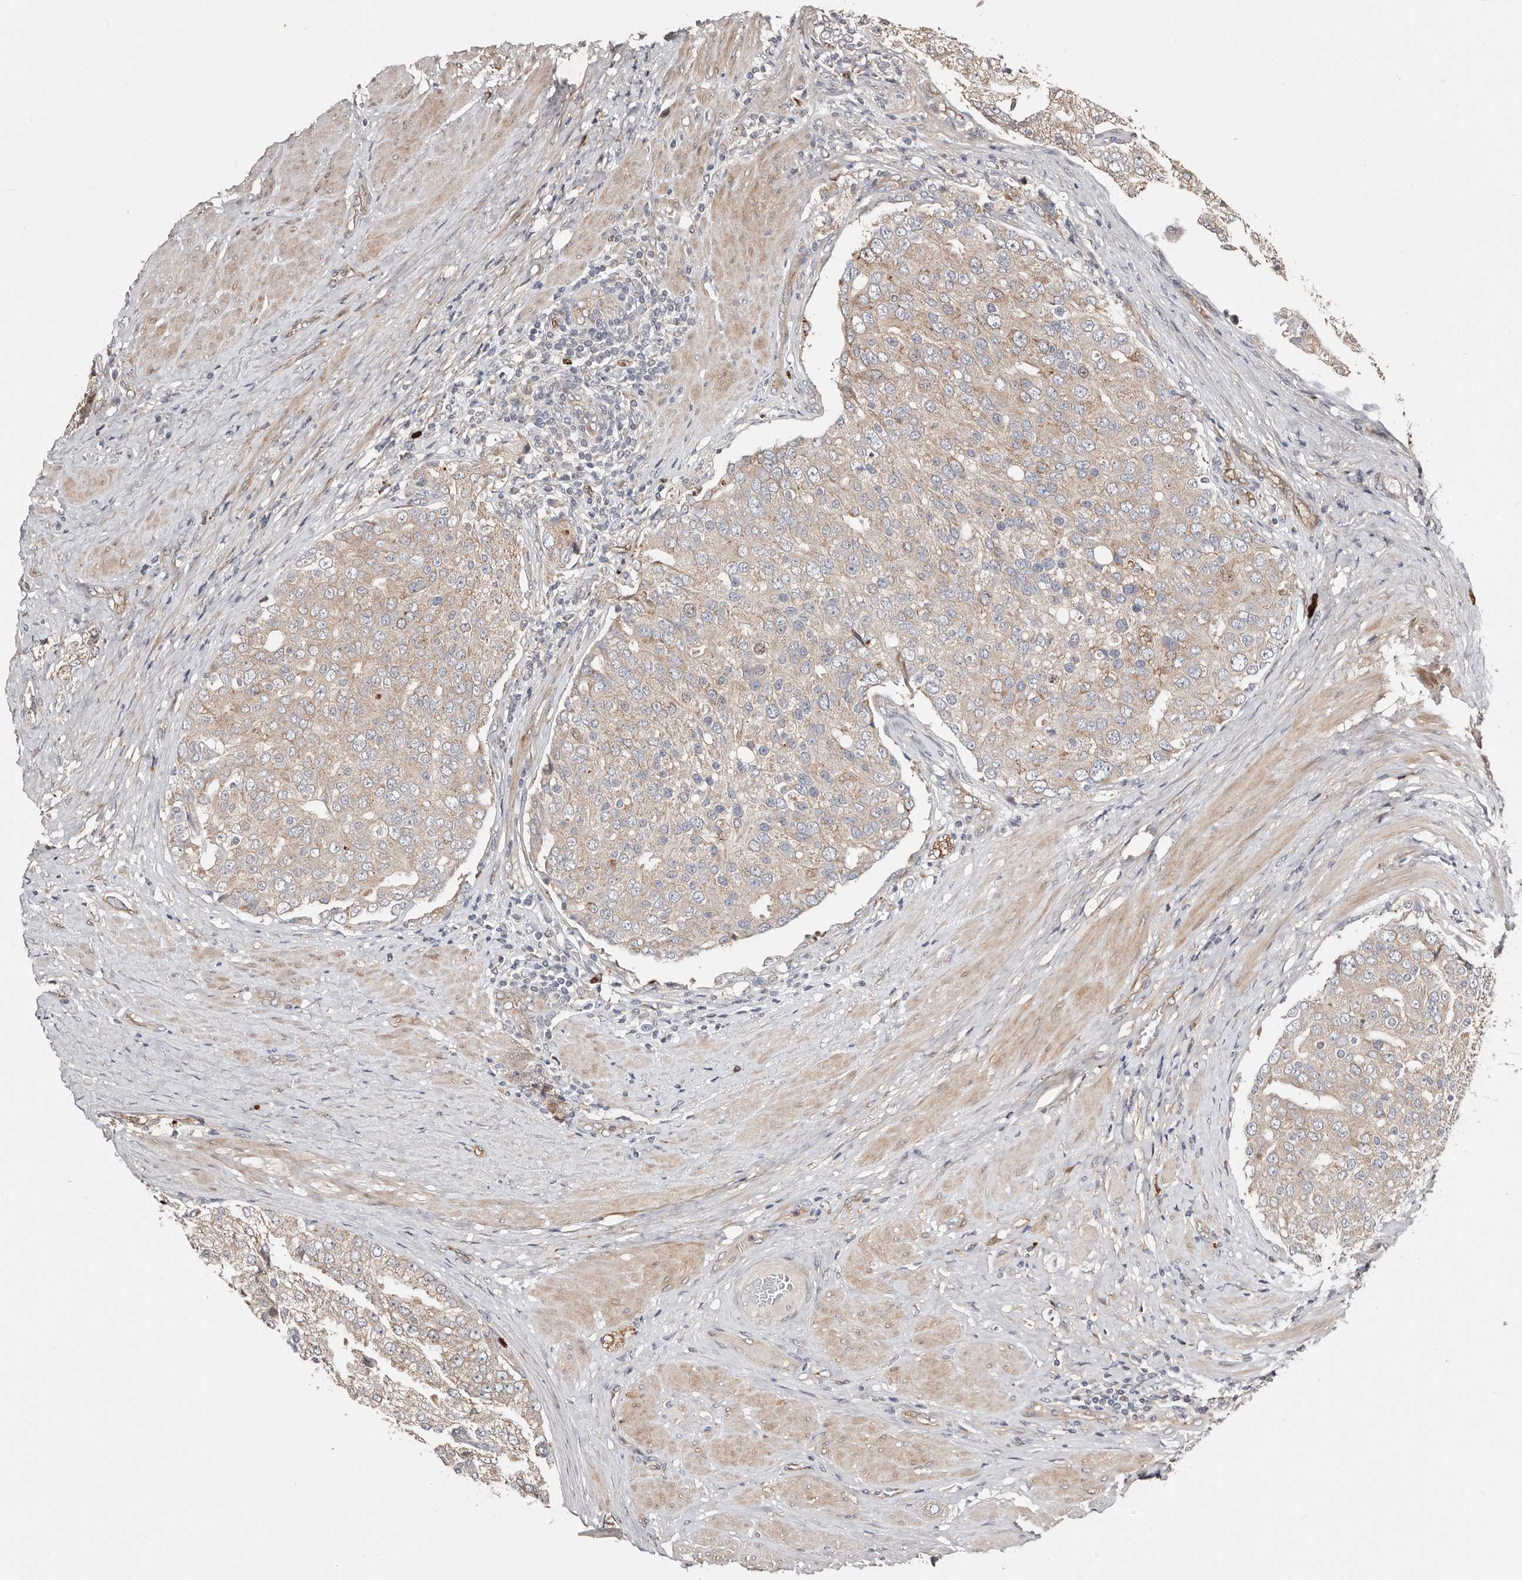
{"staining": {"intensity": "weak", "quantity": "25%-75%", "location": "cytoplasmic/membranous"}, "tissue": "prostate cancer", "cell_type": "Tumor cells", "image_type": "cancer", "snomed": [{"axis": "morphology", "description": "Adenocarcinoma, High grade"}, {"axis": "topography", "description": "Prostate"}], "caption": "IHC staining of prostate high-grade adenocarcinoma, which demonstrates low levels of weak cytoplasmic/membranous positivity in approximately 25%-75% of tumor cells indicating weak cytoplasmic/membranous protein positivity. The staining was performed using DAB (brown) for protein detection and nuclei were counterstained in hematoxylin (blue).", "gene": "SMYD4", "patient": {"sex": "male", "age": 50}}